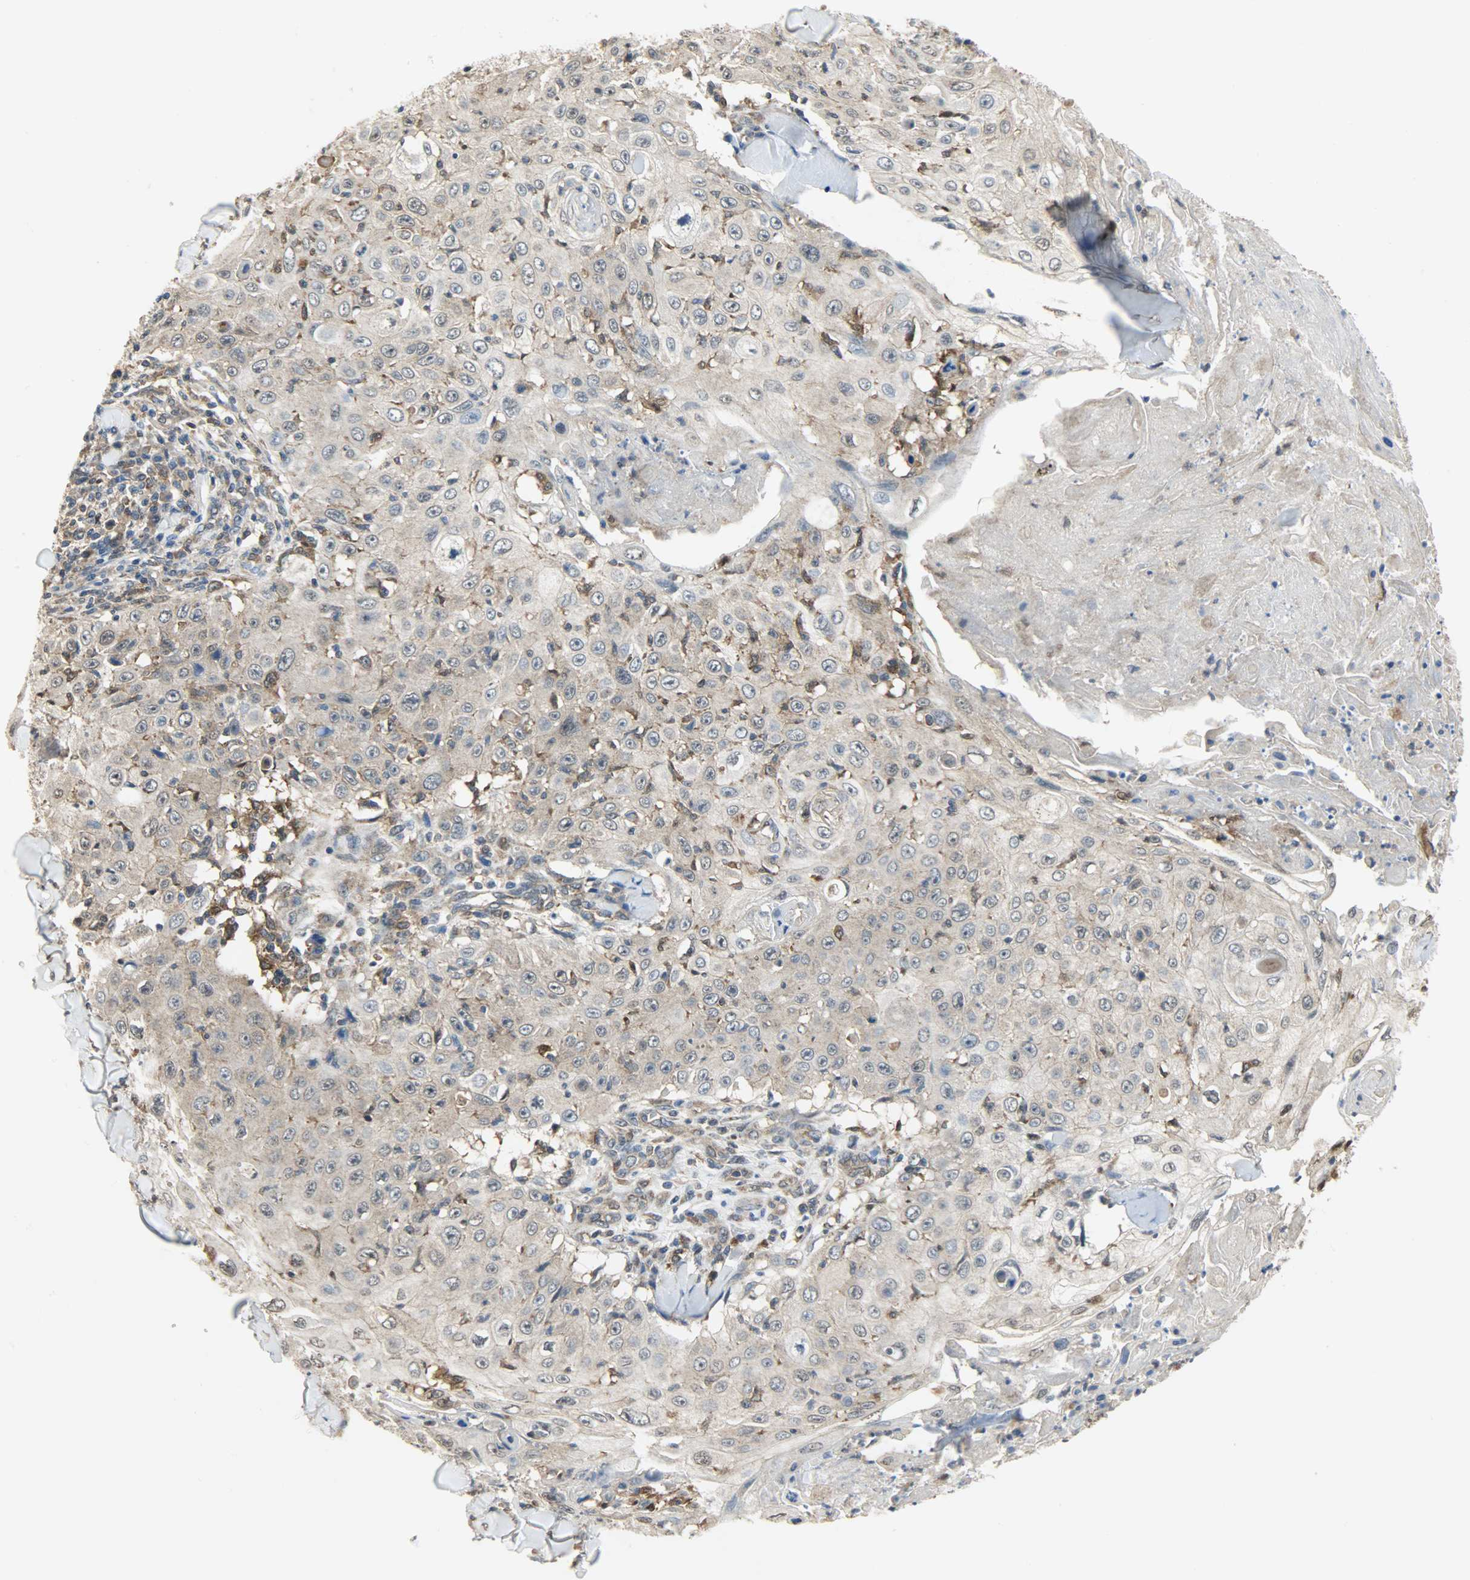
{"staining": {"intensity": "moderate", "quantity": ">75%", "location": "cytoplasmic/membranous,nuclear"}, "tissue": "skin cancer", "cell_type": "Tumor cells", "image_type": "cancer", "snomed": [{"axis": "morphology", "description": "Squamous cell carcinoma, NOS"}, {"axis": "topography", "description": "Skin"}], "caption": "This photomicrograph shows immunohistochemistry staining of human skin squamous cell carcinoma, with medium moderate cytoplasmic/membranous and nuclear positivity in about >75% of tumor cells.", "gene": "TRIM21", "patient": {"sex": "male", "age": 86}}